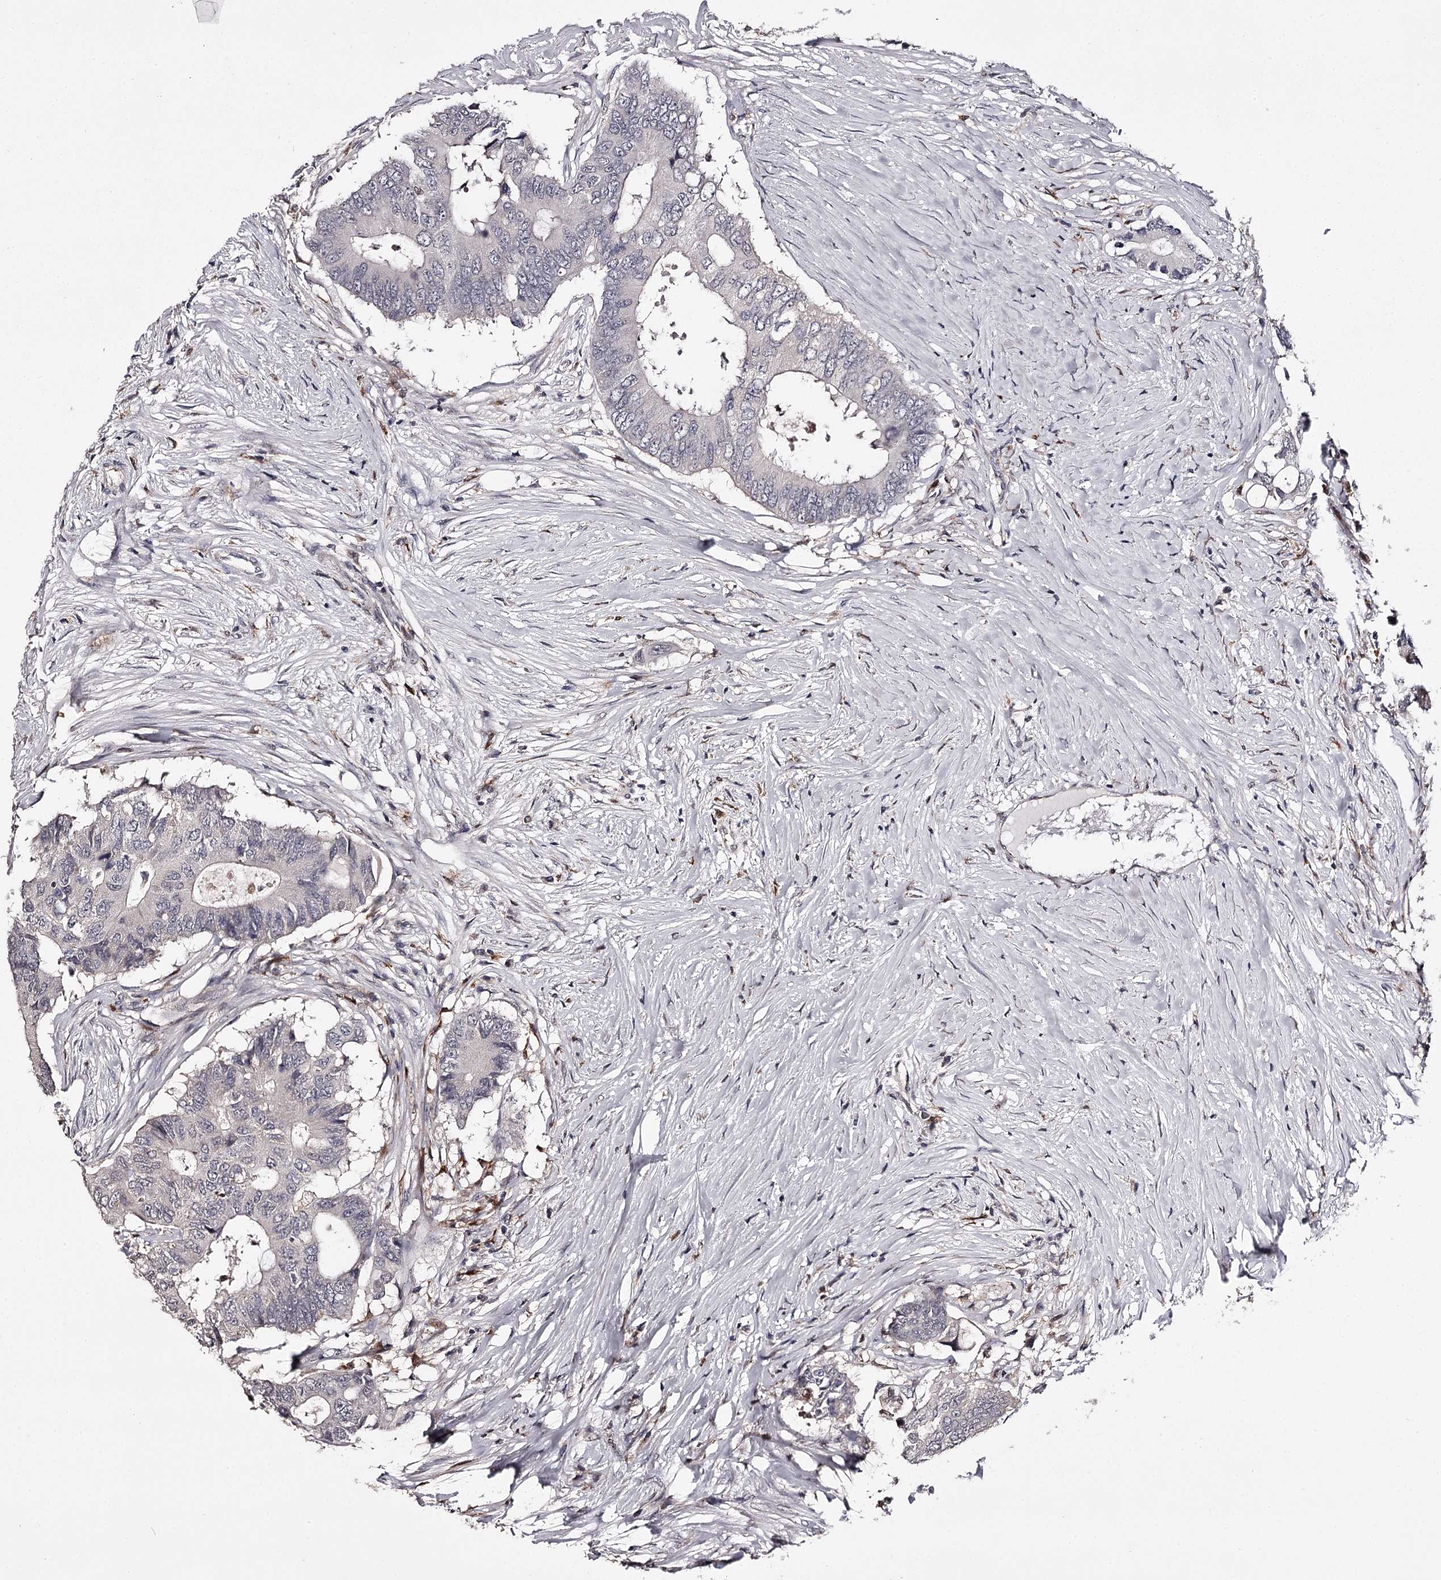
{"staining": {"intensity": "negative", "quantity": "none", "location": "none"}, "tissue": "colorectal cancer", "cell_type": "Tumor cells", "image_type": "cancer", "snomed": [{"axis": "morphology", "description": "Adenocarcinoma, NOS"}, {"axis": "topography", "description": "Colon"}], "caption": "An image of colorectal cancer (adenocarcinoma) stained for a protein shows no brown staining in tumor cells.", "gene": "SLC32A1", "patient": {"sex": "male", "age": 71}}